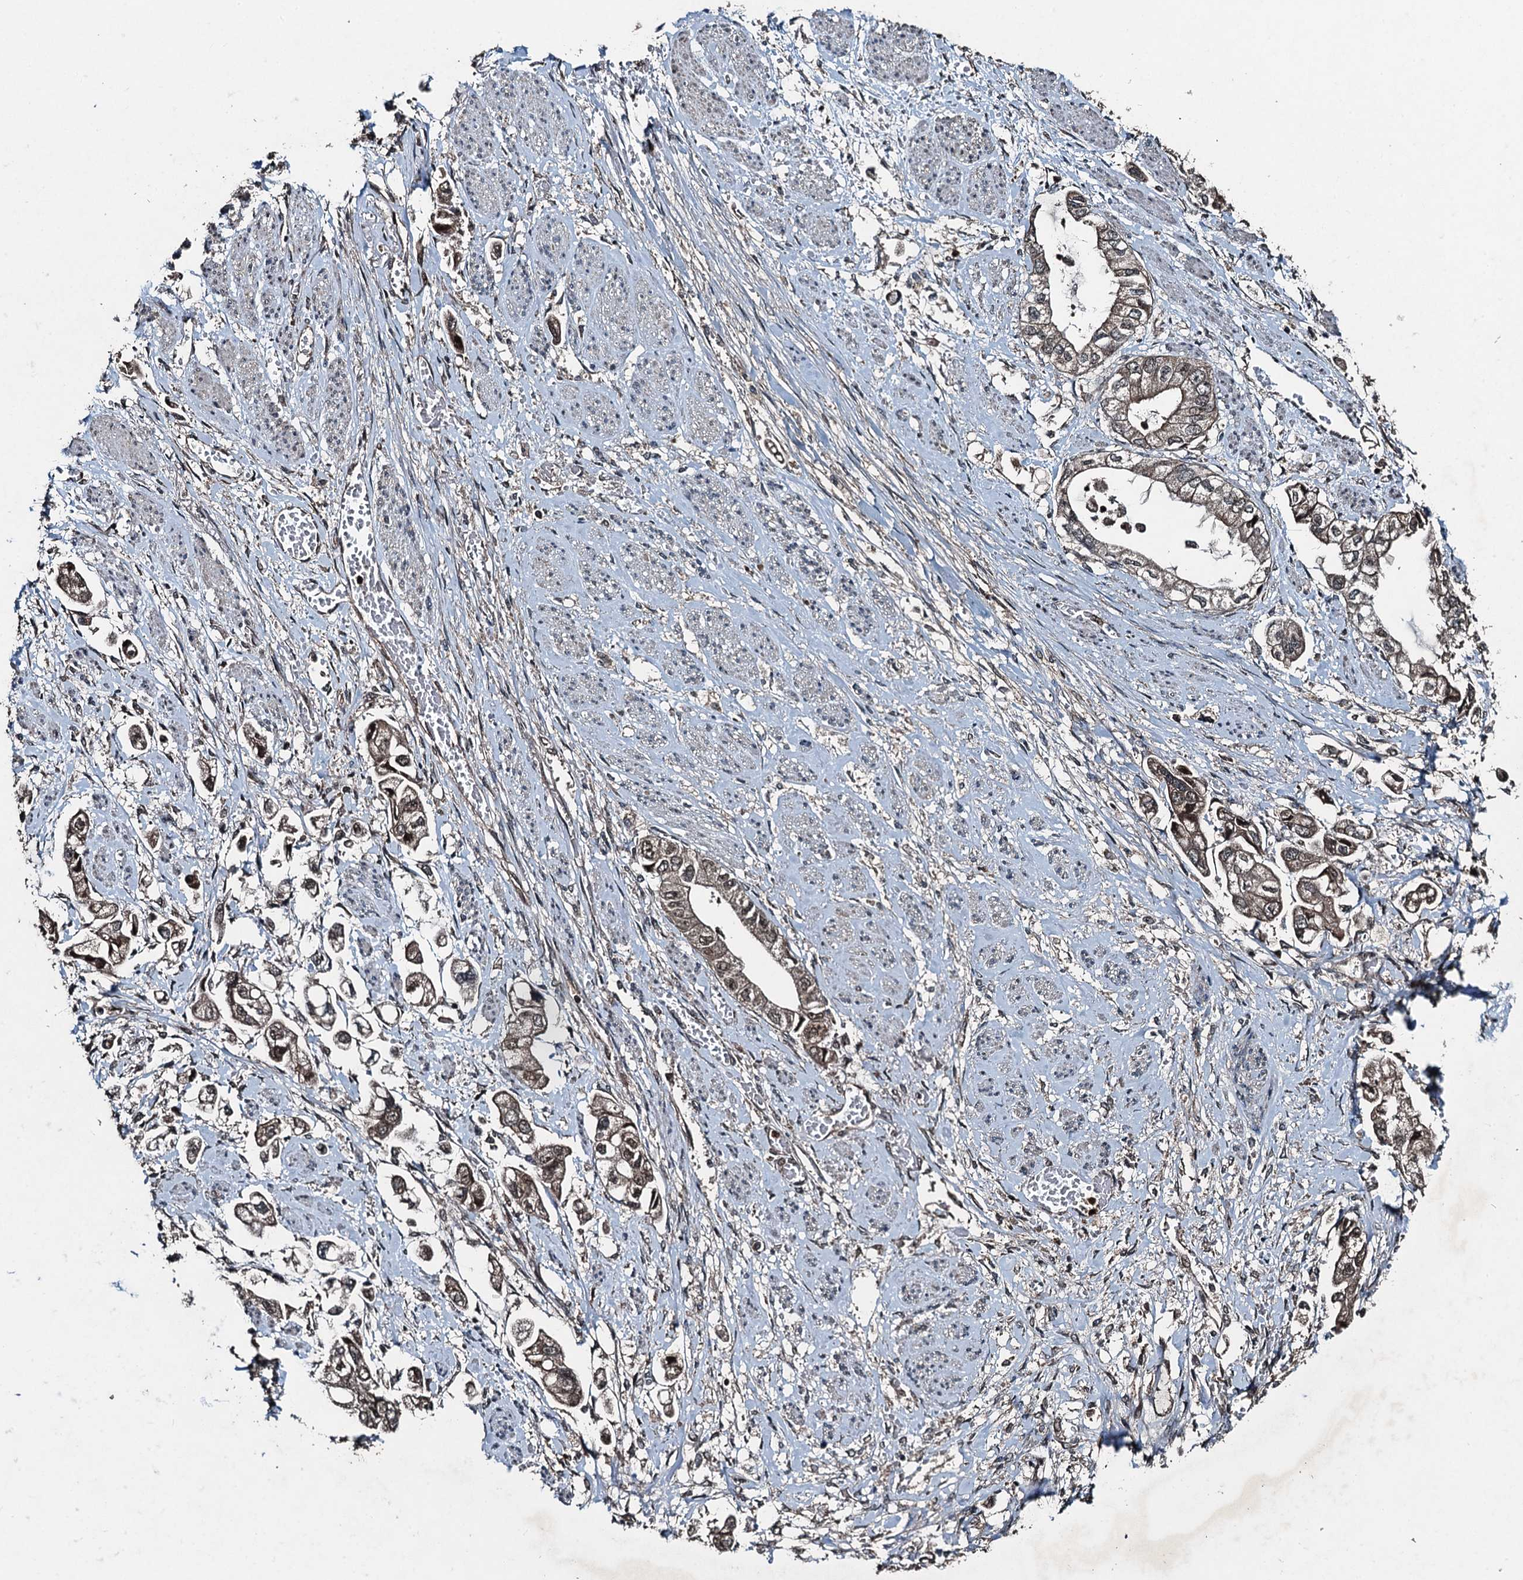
{"staining": {"intensity": "moderate", "quantity": ">75%", "location": "cytoplasmic/membranous,nuclear"}, "tissue": "stomach cancer", "cell_type": "Tumor cells", "image_type": "cancer", "snomed": [{"axis": "morphology", "description": "Adenocarcinoma, NOS"}, {"axis": "topography", "description": "Stomach"}], "caption": "A high-resolution photomicrograph shows immunohistochemistry staining of adenocarcinoma (stomach), which displays moderate cytoplasmic/membranous and nuclear staining in about >75% of tumor cells.", "gene": "UBXN6", "patient": {"sex": "male", "age": 62}}